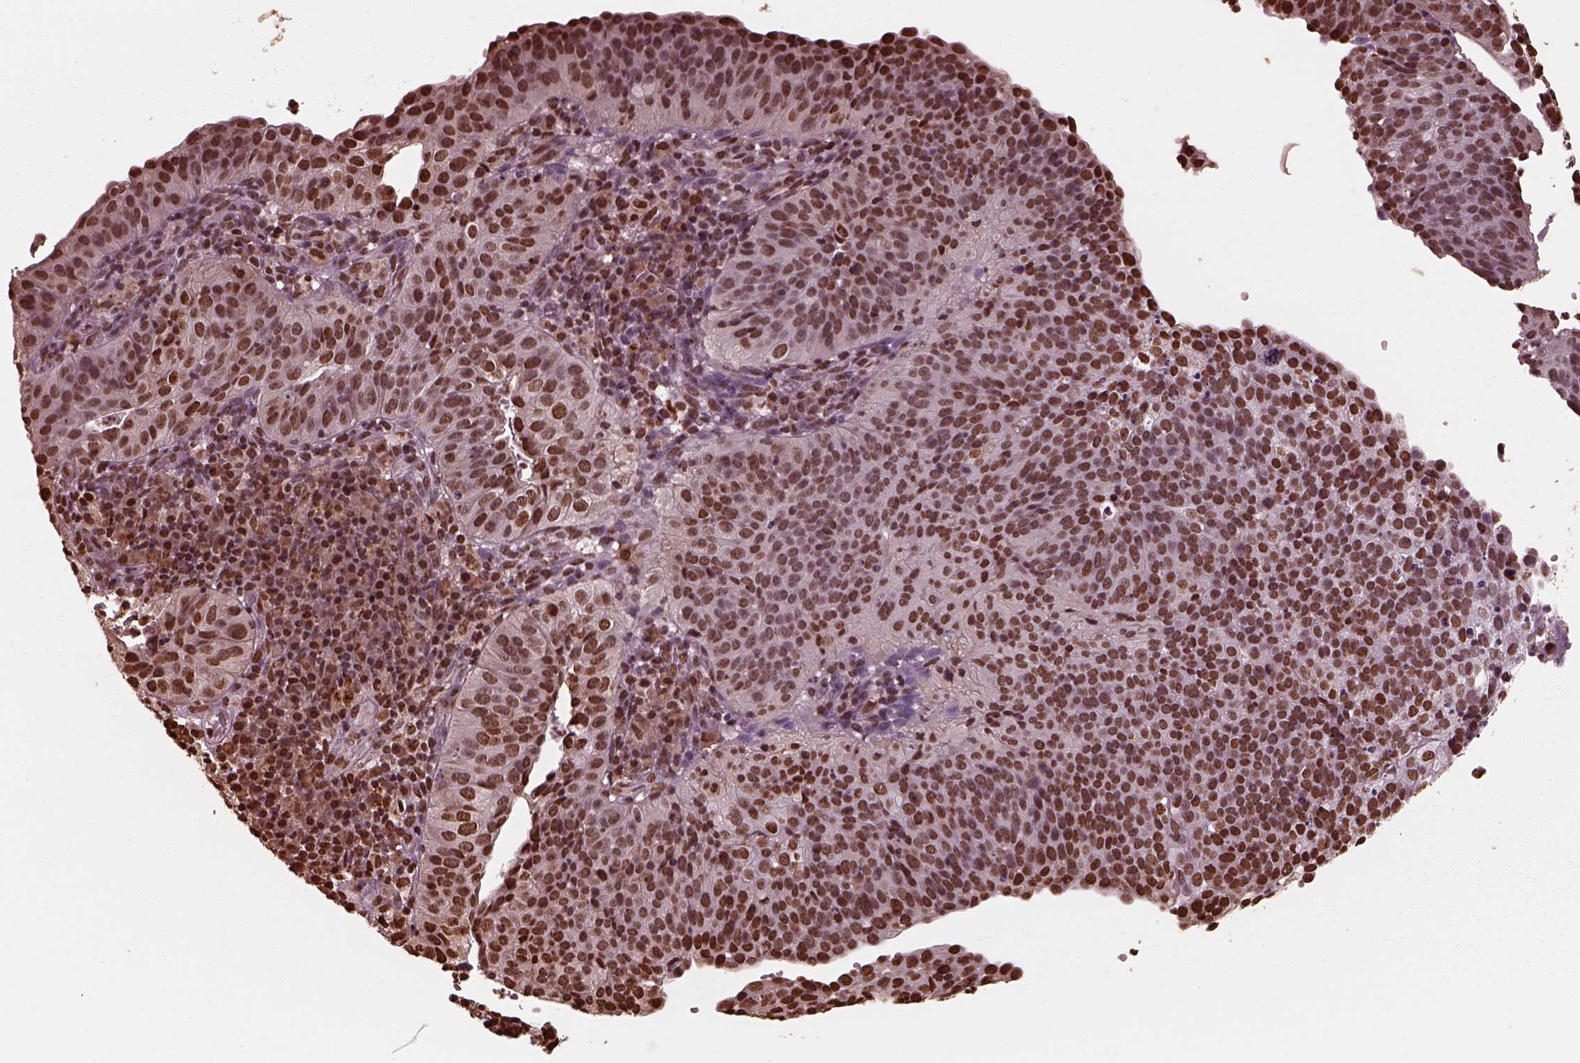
{"staining": {"intensity": "strong", "quantity": ">75%", "location": "nuclear"}, "tissue": "cervical cancer", "cell_type": "Tumor cells", "image_type": "cancer", "snomed": [{"axis": "morphology", "description": "Squamous cell carcinoma, NOS"}, {"axis": "topography", "description": "Cervix"}], "caption": "Cervical squamous cell carcinoma stained for a protein displays strong nuclear positivity in tumor cells. Using DAB (3,3'-diaminobenzidine) (brown) and hematoxylin (blue) stains, captured at high magnification using brightfield microscopy.", "gene": "NSD1", "patient": {"sex": "female", "age": 39}}